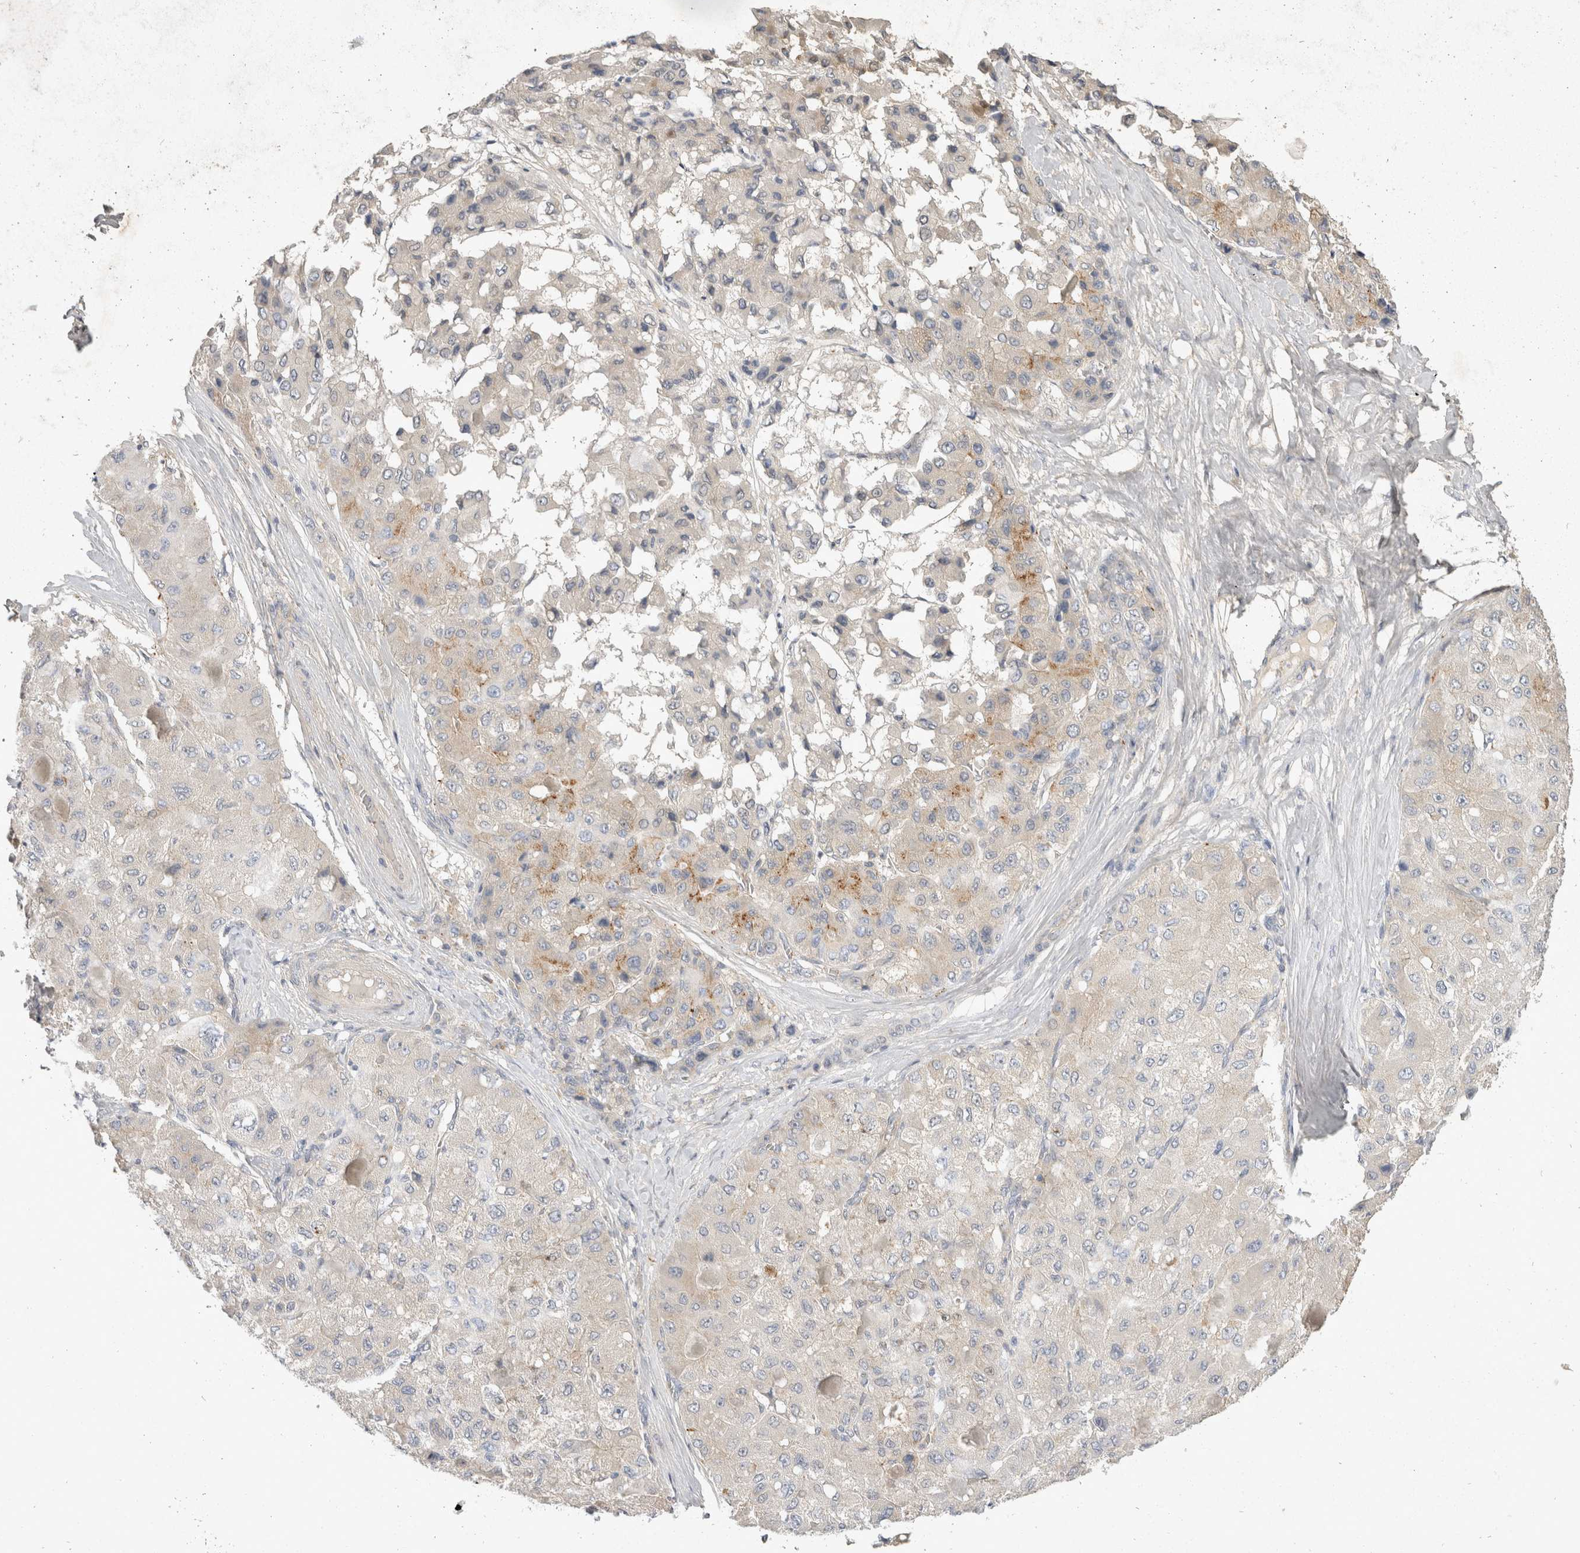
{"staining": {"intensity": "weak", "quantity": "<25%", "location": "cytoplasmic/membranous"}, "tissue": "liver cancer", "cell_type": "Tumor cells", "image_type": "cancer", "snomed": [{"axis": "morphology", "description": "Carcinoma, Hepatocellular, NOS"}, {"axis": "topography", "description": "Liver"}], "caption": "This is an immunohistochemistry (IHC) micrograph of human liver cancer (hepatocellular carcinoma). There is no staining in tumor cells.", "gene": "TOM1L2", "patient": {"sex": "male", "age": 80}}